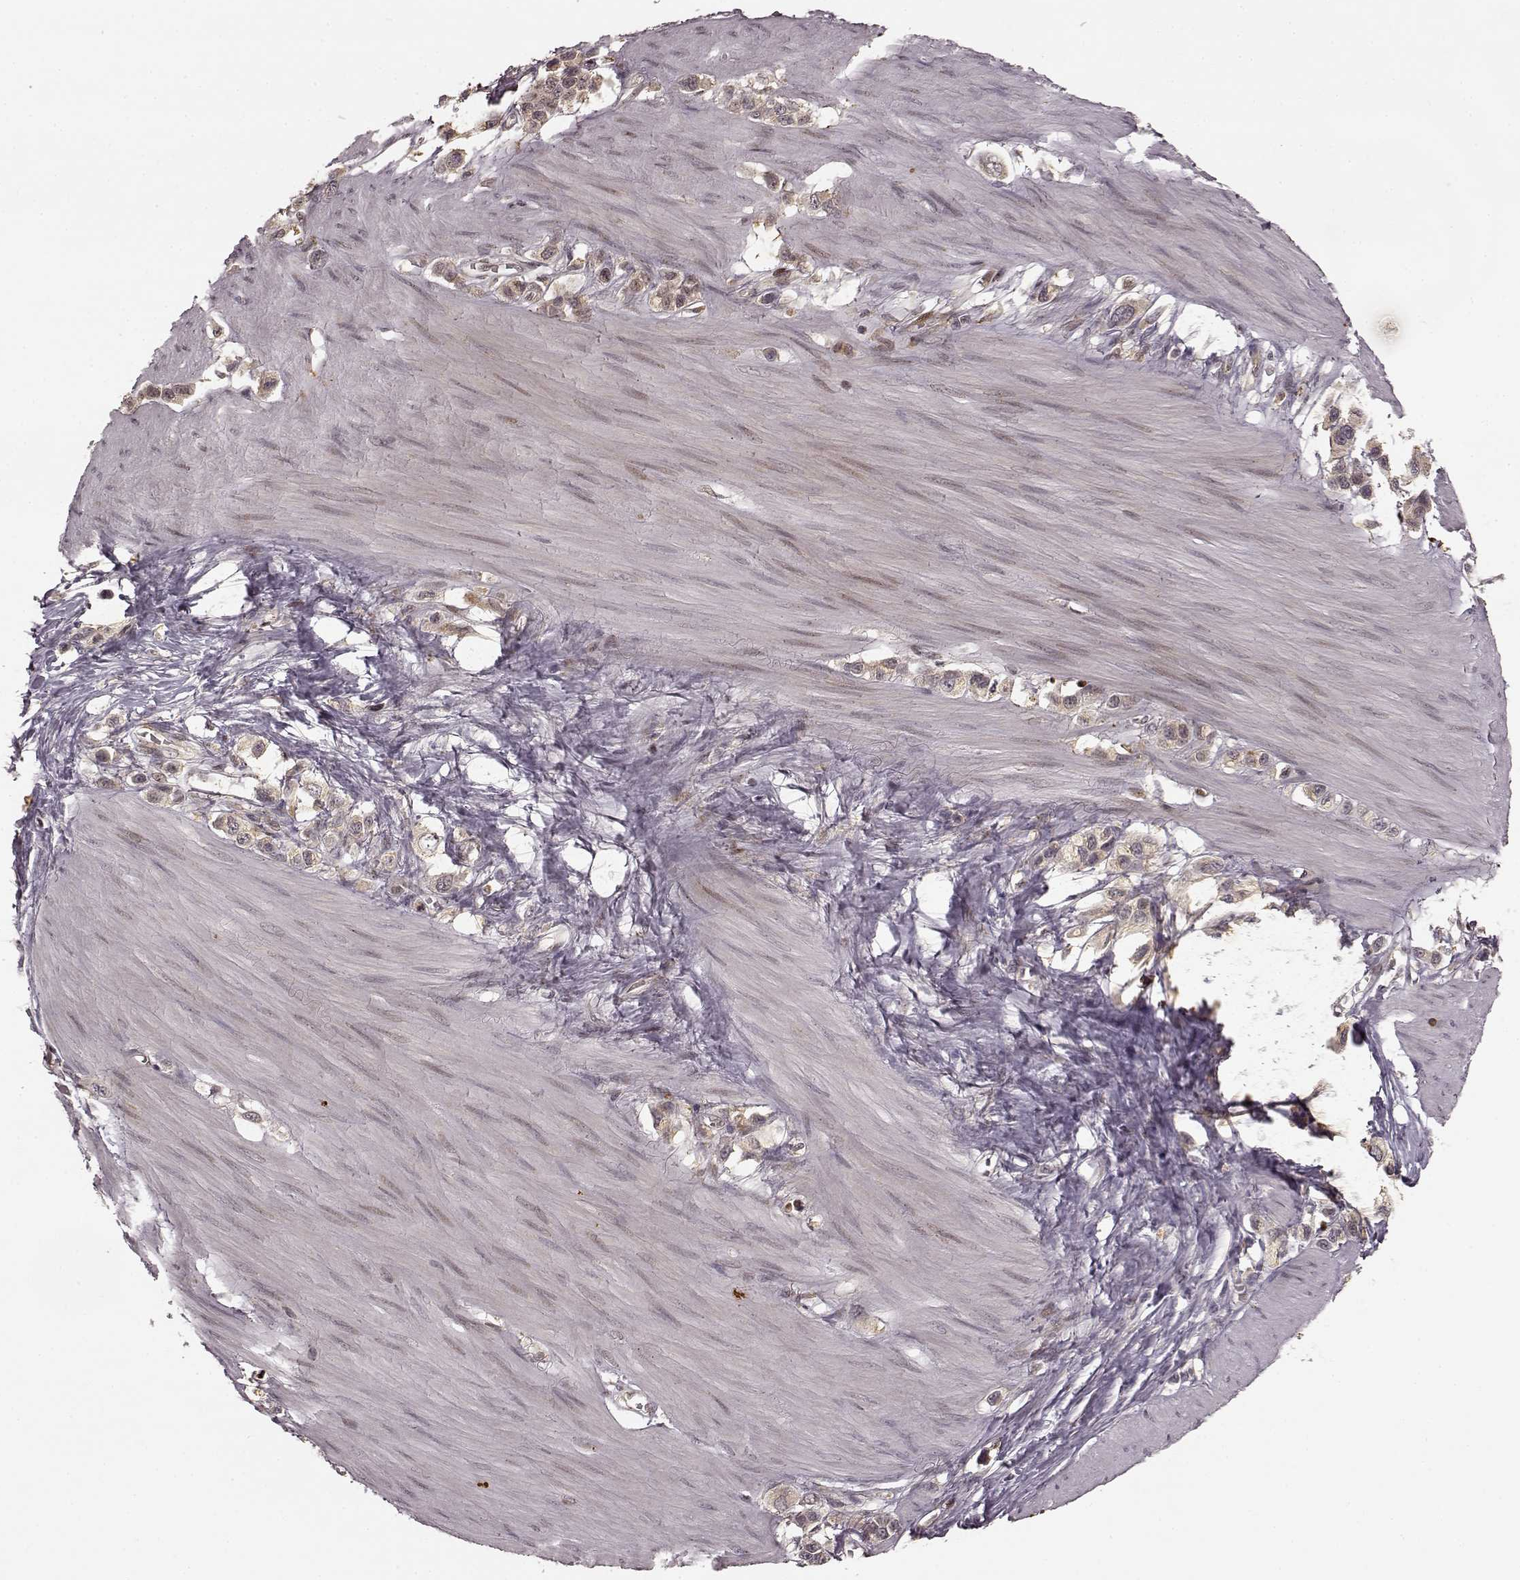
{"staining": {"intensity": "weak", "quantity": ">75%", "location": "cytoplasmic/membranous"}, "tissue": "stomach cancer", "cell_type": "Tumor cells", "image_type": "cancer", "snomed": [{"axis": "morphology", "description": "Normal tissue, NOS"}, {"axis": "morphology", "description": "Adenocarcinoma, NOS"}, {"axis": "morphology", "description": "Adenocarcinoma, High grade"}, {"axis": "topography", "description": "Stomach, upper"}, {"axis": "topography", "description": "Stomach"}], "caption": "A high-resolution image shows IHC staining of stomach cancer, which shows weak cytoplasmic/membranous expression in about >75% of tumor cells.", "gene": "SLC12A9", "patient": {"sex": "female", "age": 65}}